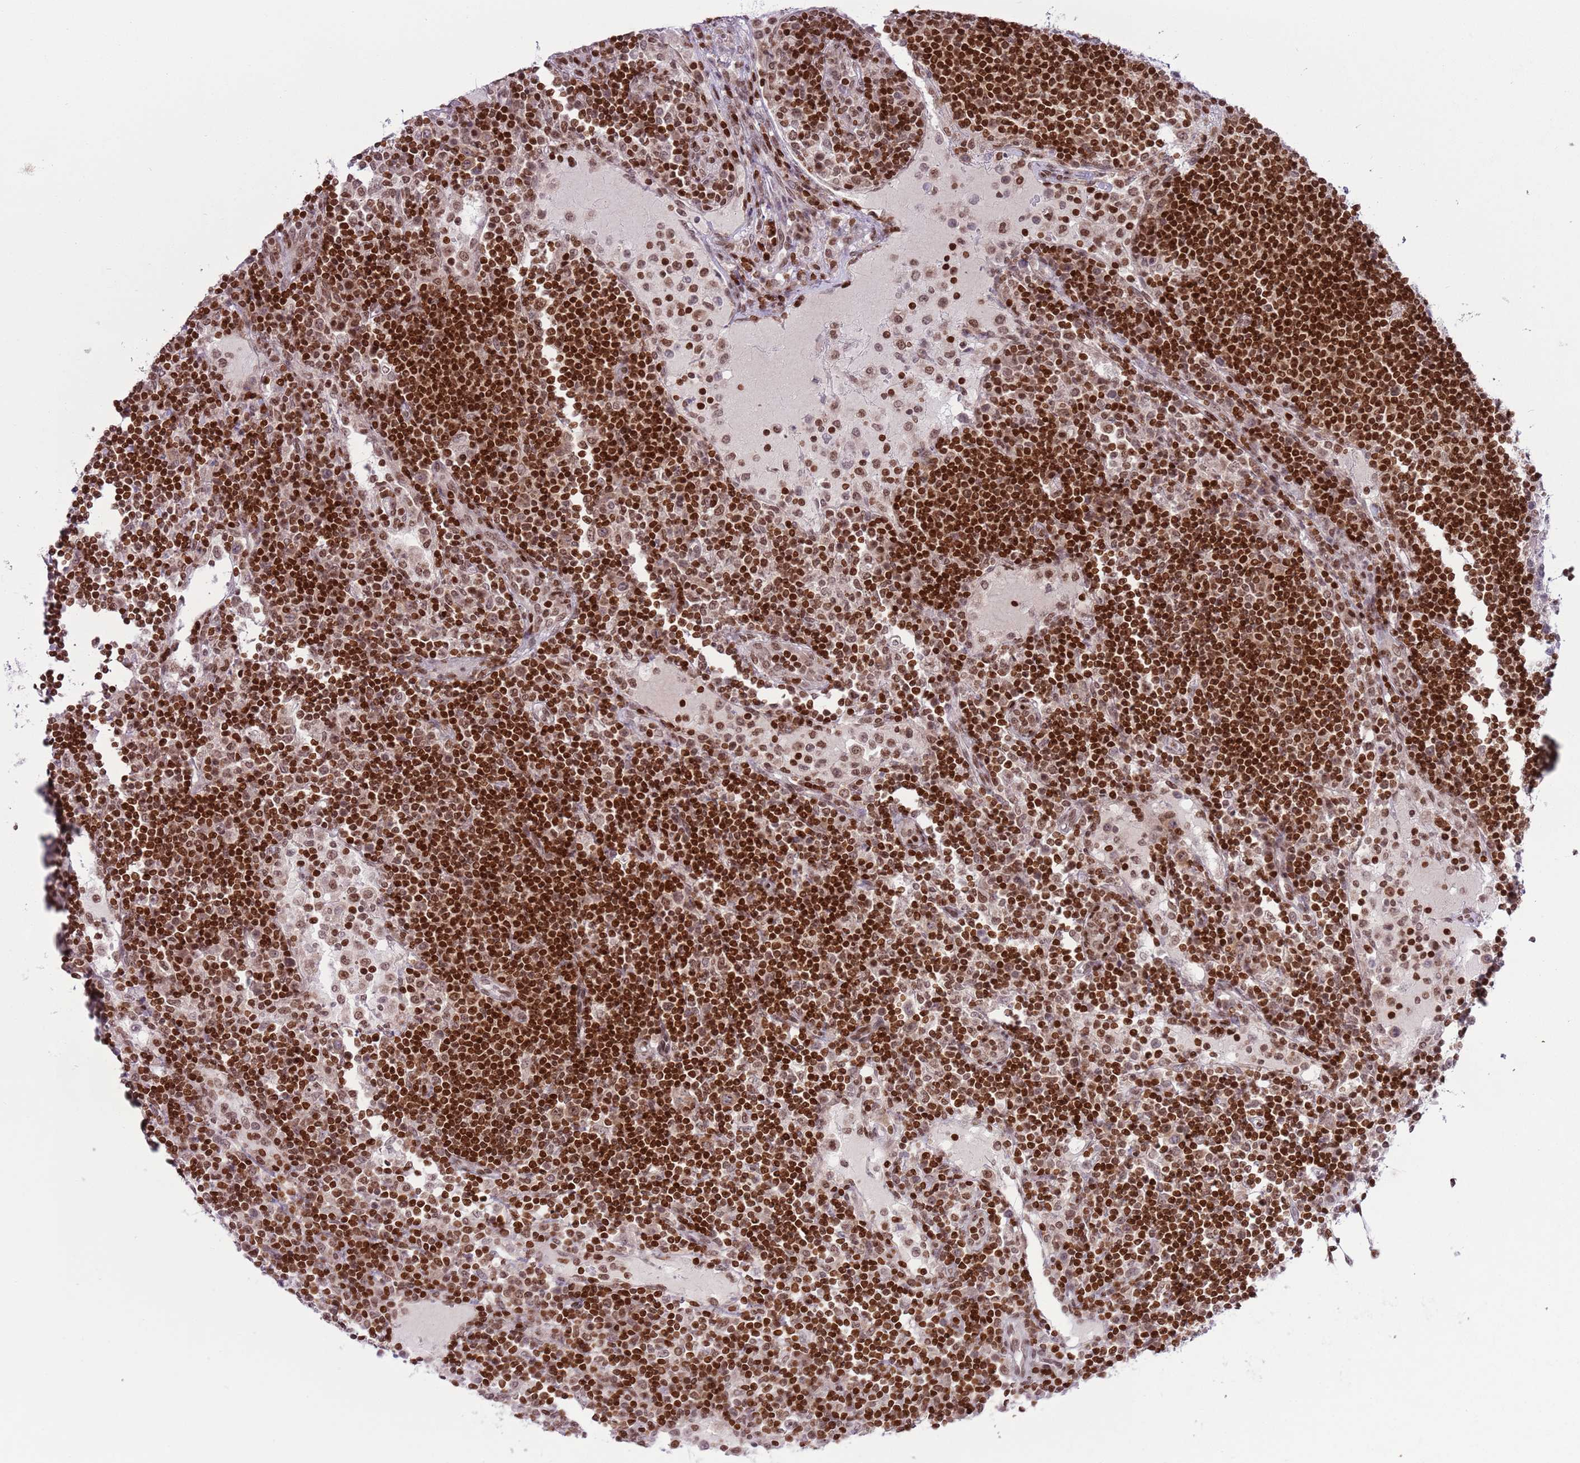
{"staining": {"intensity": "strong", "quantity": ">75%", "location": "nuclear"}, "tissue": "lymph node", "cell_type": "Non-germinal center cells", "image_type": "normal", "snomed": [{"axis": "morphology", "description": "Normal tissue, NOS"}, {"axis": "topography", "description": "Lymph node"}], "caption": "A micrograph of human lymph node stained for a protein demonstrates strong nuclear brown staining in non-germinal center cells. Nuclei are stained in blue.", "gene": "SELENOH", "patient": {"sex": "female", "age": 53}}